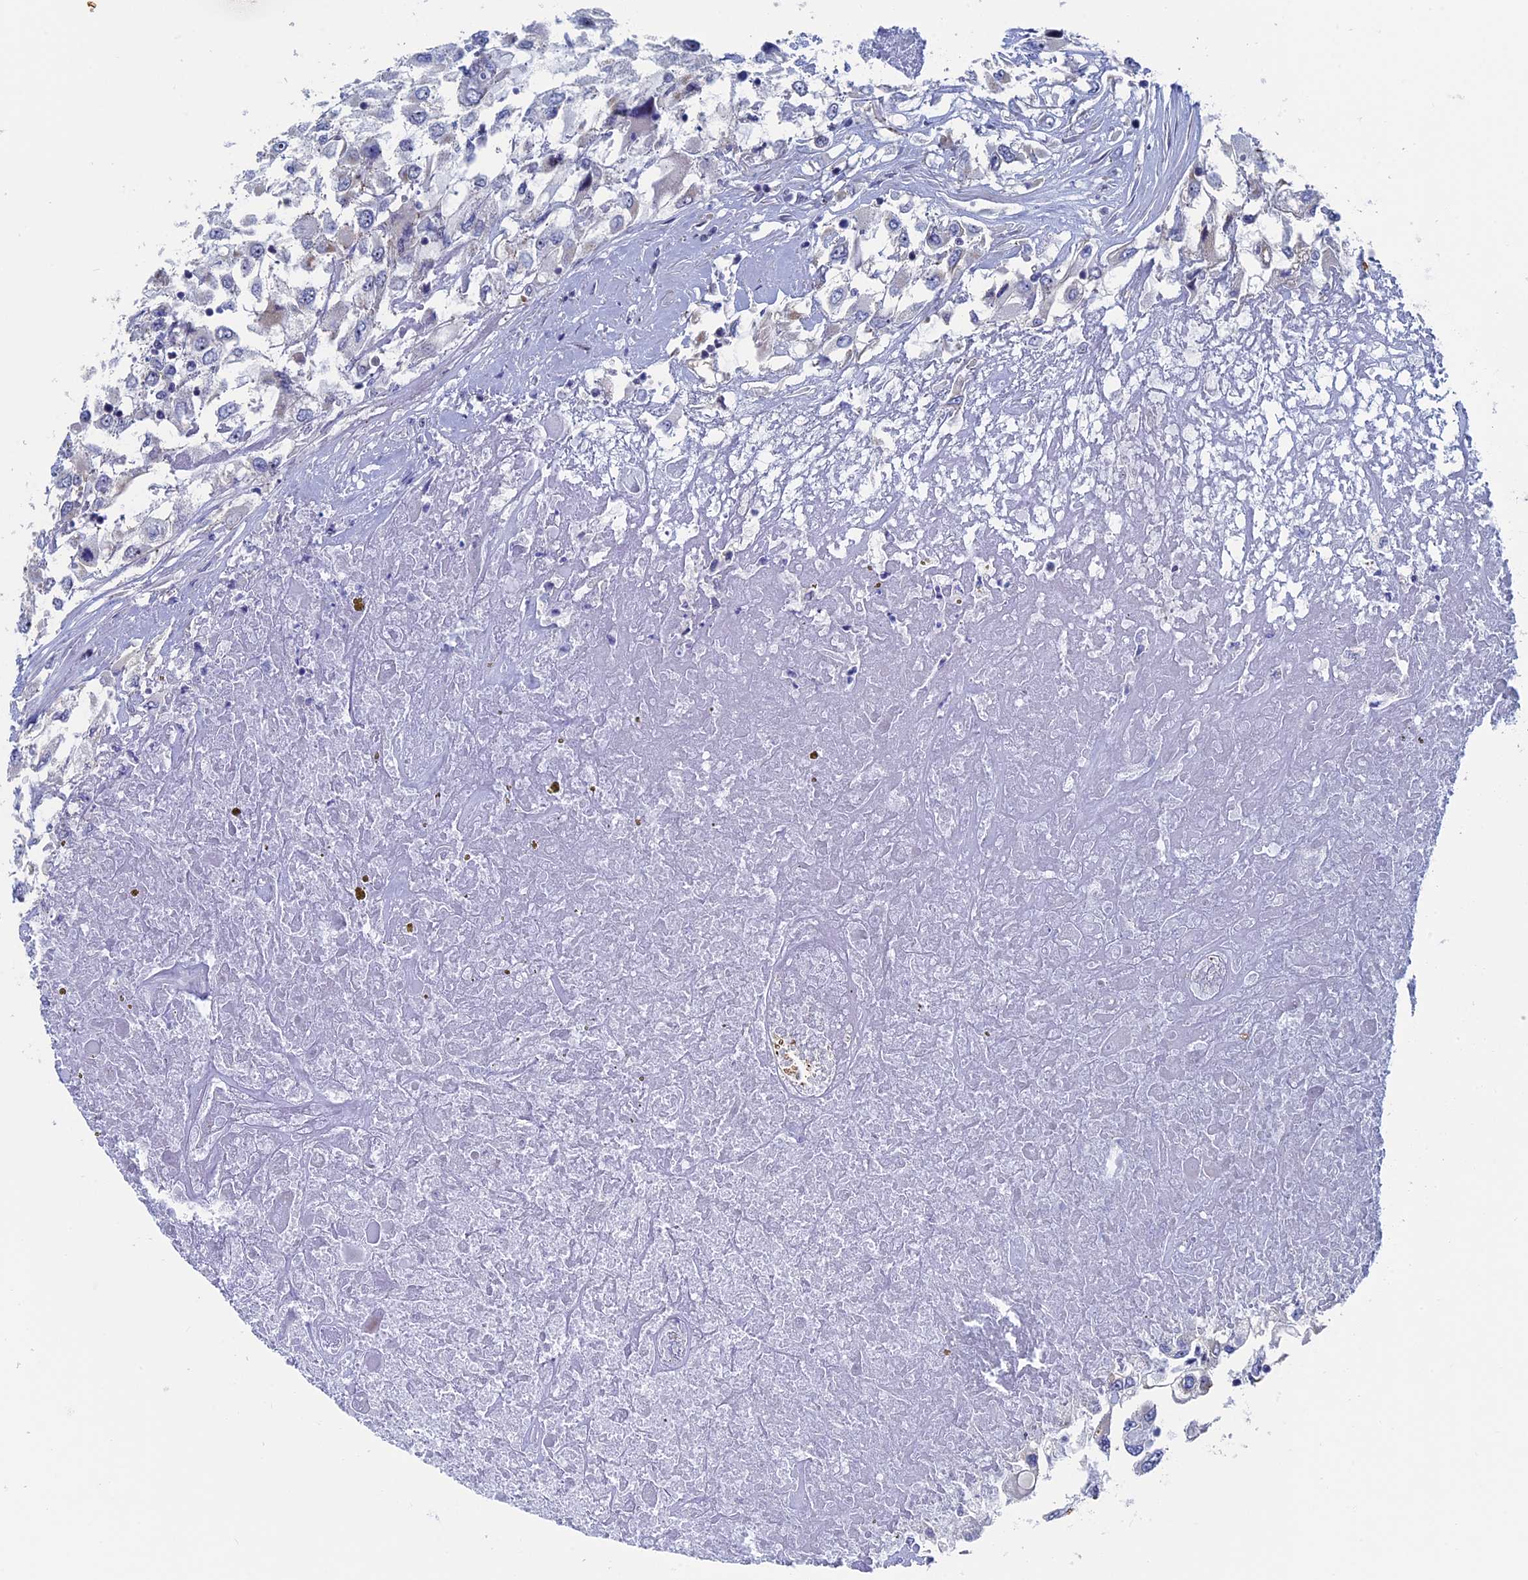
{"staining": {"intensity": "negative", "quantity": "none", "location": "none"}, "tissue": "renal cancer", "cell_type": "Tumor cells", "image_type": "cancer", "snomed": [{"axis": "morphology", "description": "Adenocarcinoma, NOS"}, {"axis": "topography", "description": "Kidney"}], "caption": "A high-resolution photomicrograph shows immunohistochemistry (IHC) staining of adenocarcinoma (renal), which reveals no significant staining in tumor cells.", "gene": "EXOSC9", "patient": {"sex": "female", "age": 52}}